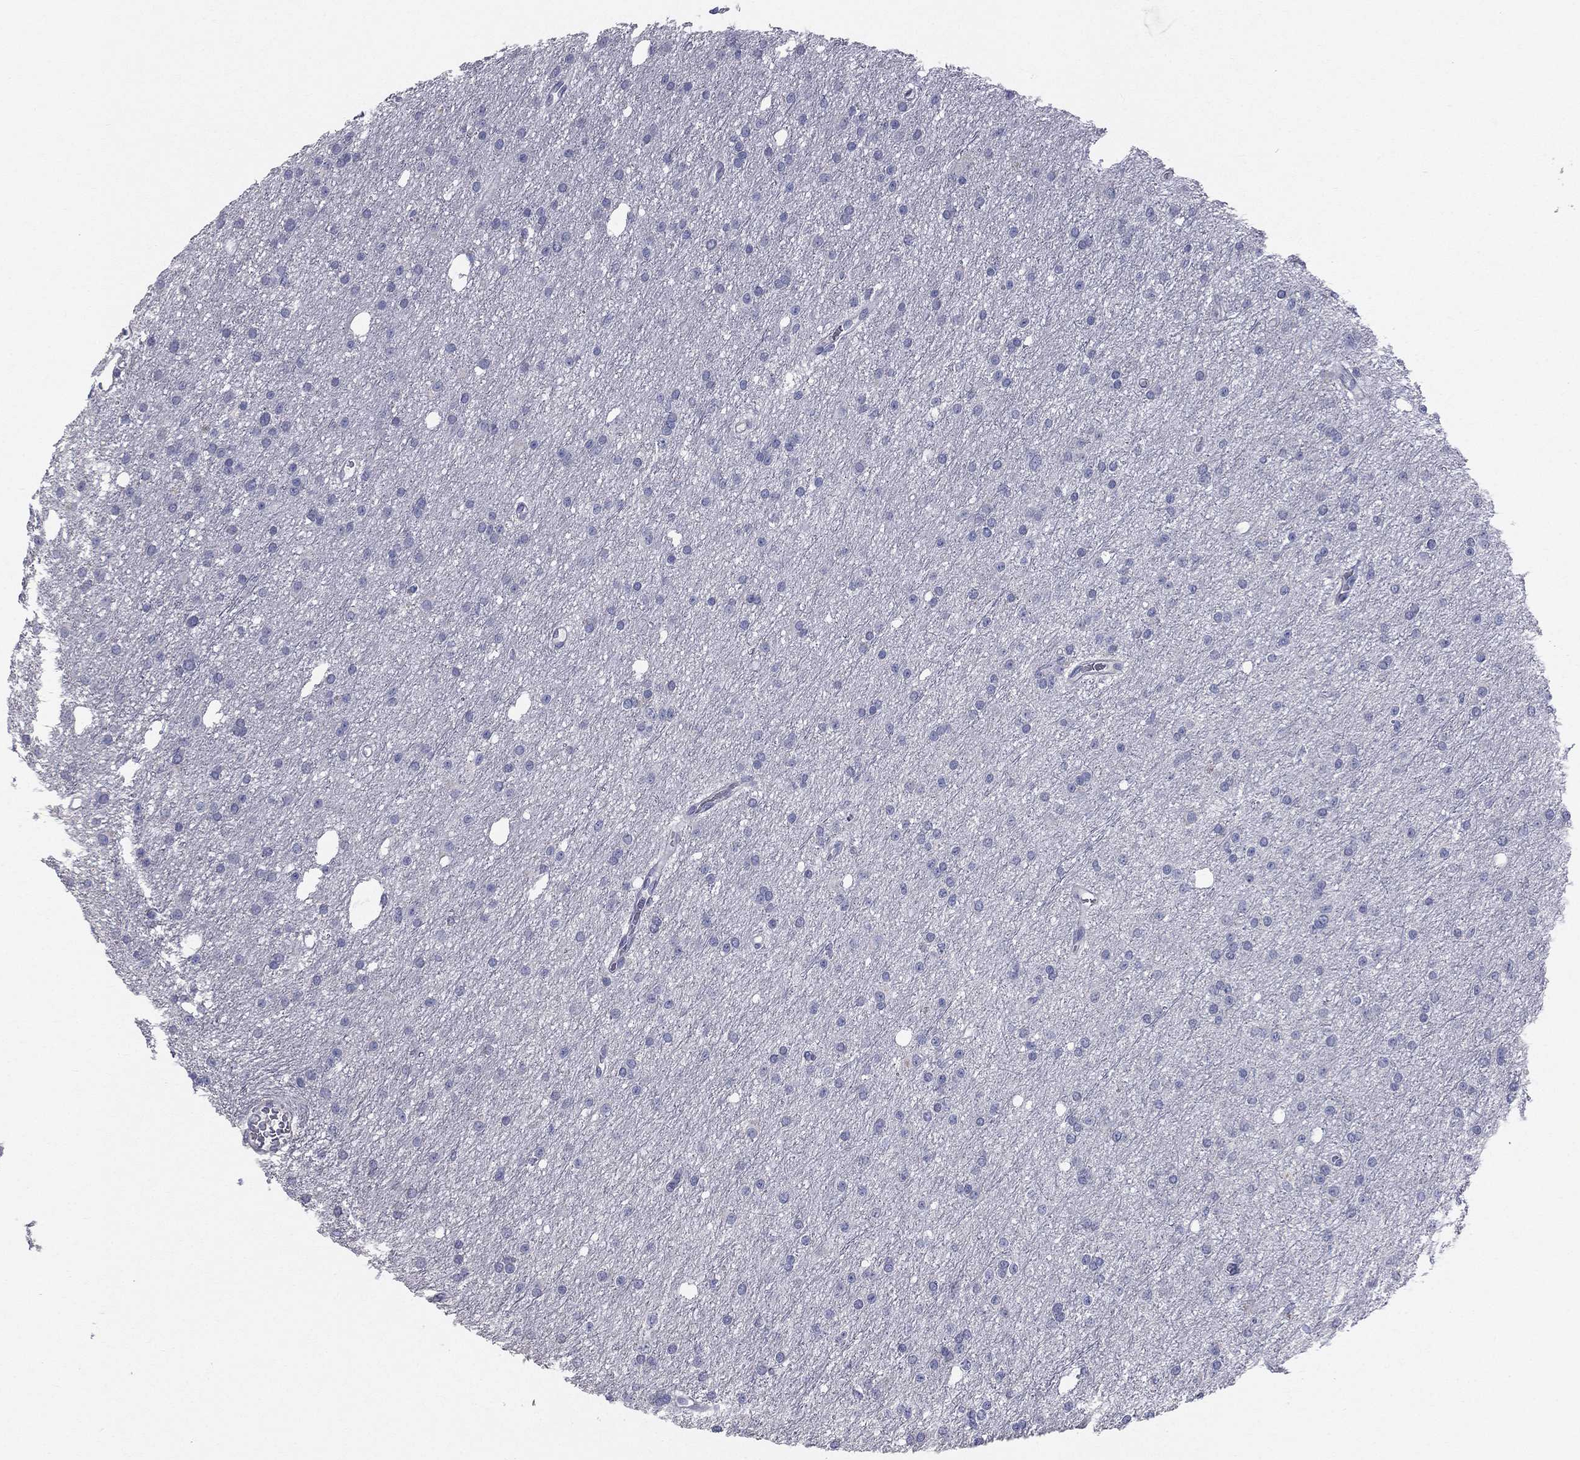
{"staining": {"intensity": "negative", "quantity": "none", "location": "none"}, "tissue": "glioma", "cell_type": "Tumor cells", "image_type": "cancer", "snomed": [{"axis": "morphology", "description": "Glioma, malignant, Low grade"}, {"axis": "topography", "description": "Brain"}], "caption": "This is a micrograph of immunohistochemistry staining of glioma, which shows no staining in tumor cells.", "gene": "STK31", "patient": {"sex": "male", "age": 27}}